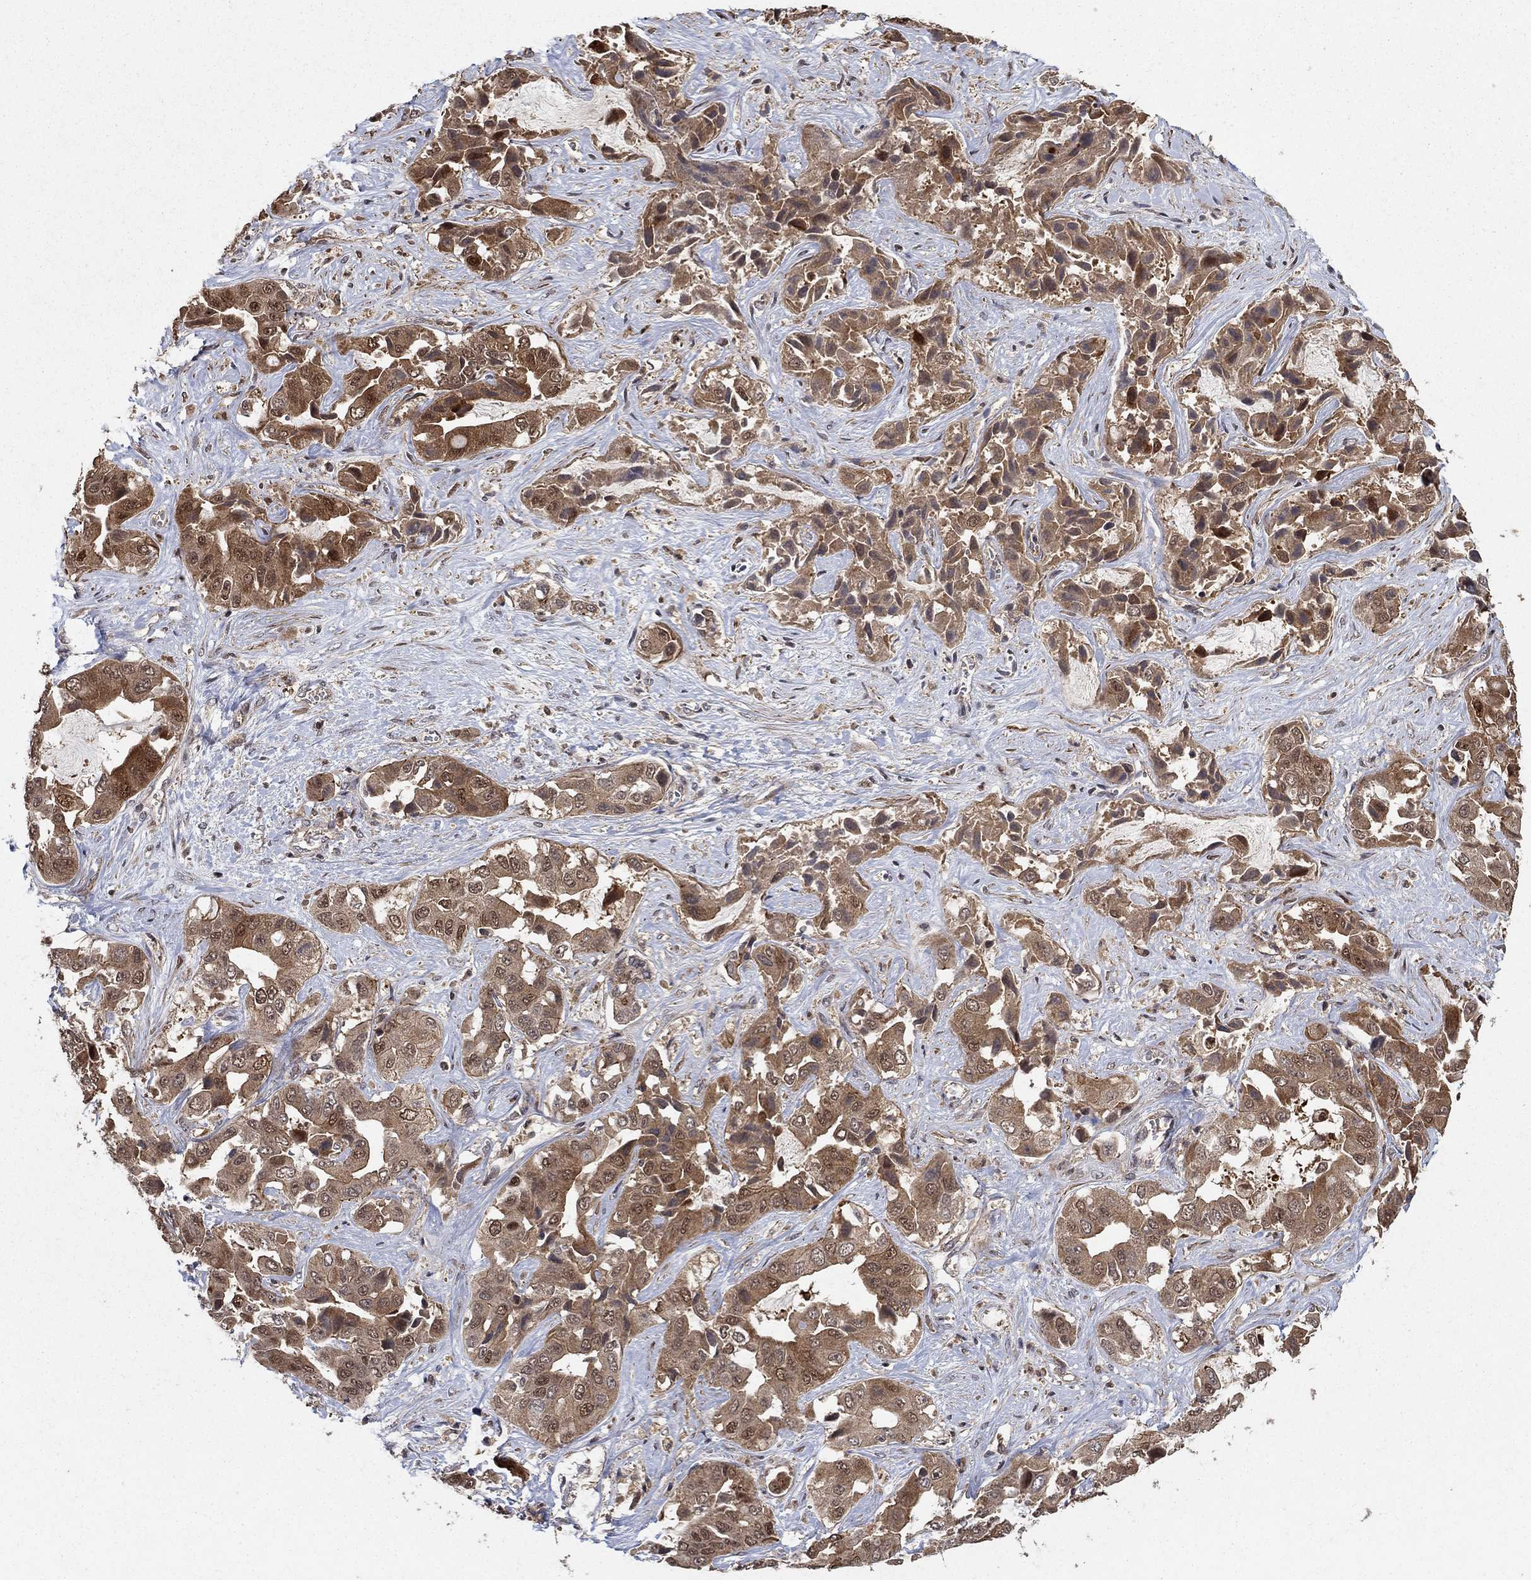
{"staining": {"intensity": "moderate", "quantity": ">75%", "location": "cytoplasmic/membranous,nuclear"}, "tissue": "liver cancer", "cell_type": "Tumor cells", "image_type": "cancer", "snomed": [{"axis": "morphology", "description": "Cholangiocarcinoma"}, {"axis": "topography", "description": "Liver"}], "caption": "Immunohistochemistry (IHC) photomicrograph of liver cancer stained for a protein (brown), which displays medium levels of moderate cytoplasmic/membranous and nuclear staining in approximately >75% of tumor cells.", "gene": "CCDC66", "patient": {"sex": "female", "age": 52}}